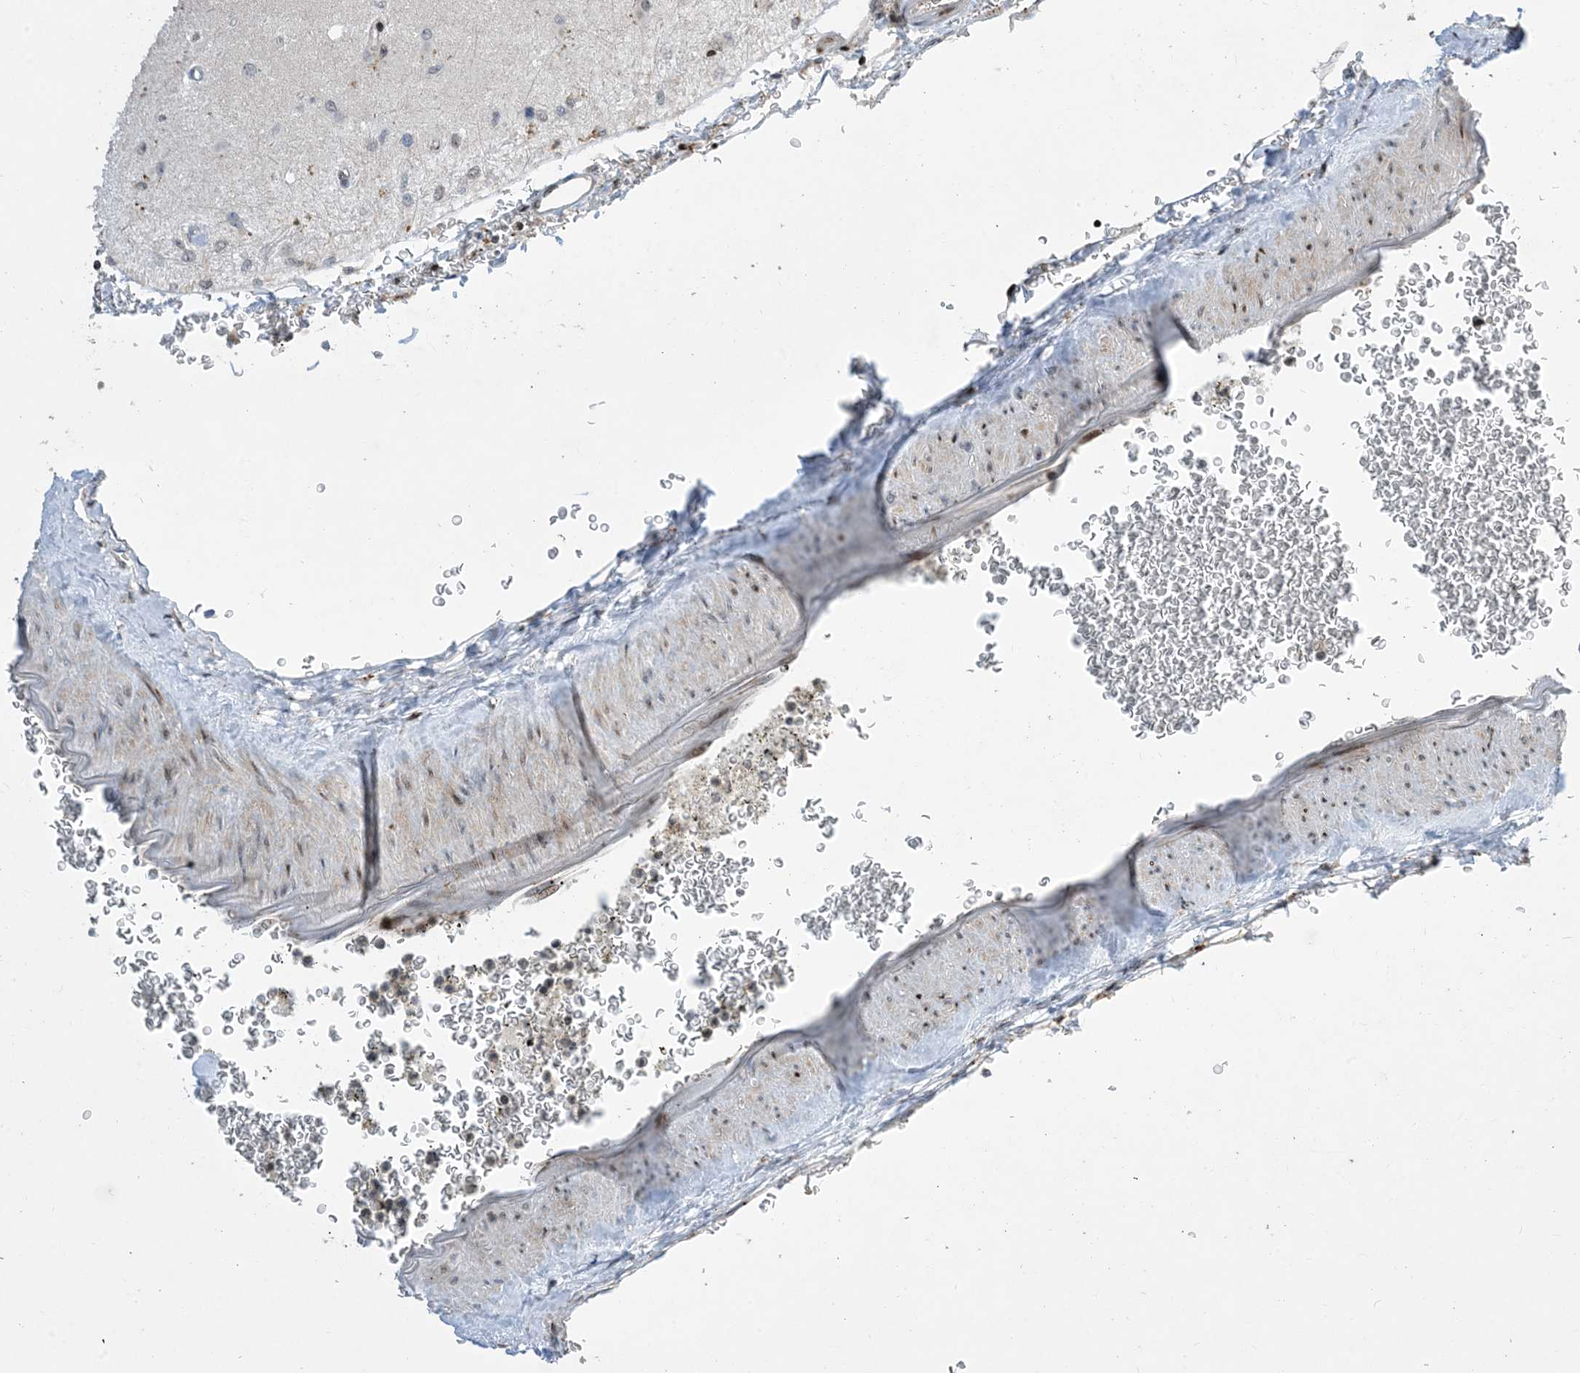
{"staining": {"intensity": "weak", "quantity": "<25%", "location": "nuclear"}, "tissue": "glioma", "cell_type": "Tumor cells", "image_type": "cancer", "snomed": [{"axis": "morphology", "description": "Normal tissue, NOS"}, {"axis": "morphology", "description": "Glioma, malignant, High grade"}, {"axis": "topography", "description": "Cerebral cortex"}], "caption": "DAB (3,3'-diaminobenzidine) immunohistochemical staining of human glioma displays no significant positivity in tumor cells.", "gene": "SLC25A53", "patient": {"sex": "male", "age": 77}}